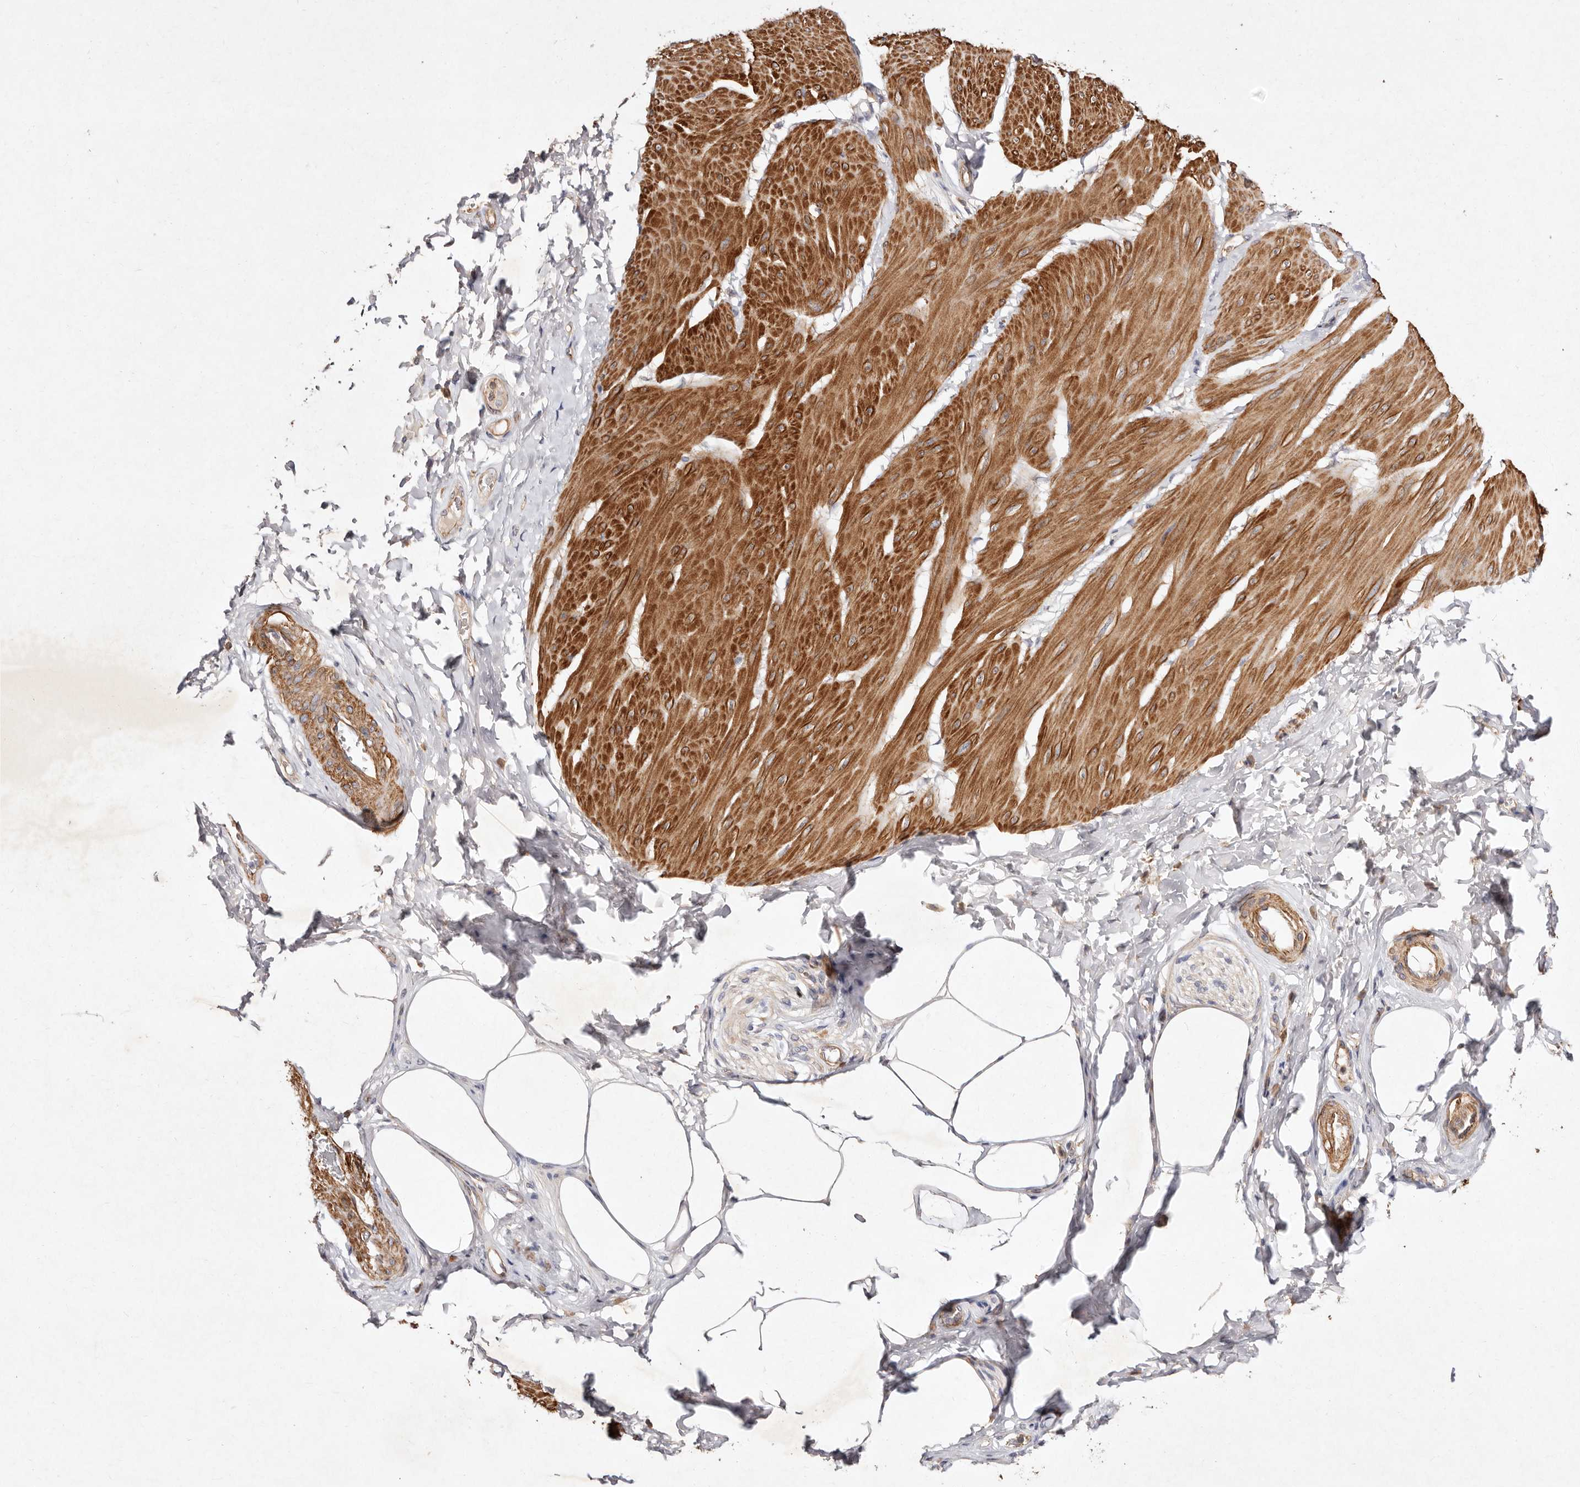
{"staining": {"intensity": "moderate", "quantity": ">75%", "location": "cytoplasmic/membranous"}, "tissue": "smooth muscle", "cell_type": "Smooth muscle cells", "image_type": "normal", "snomed": [{"axis": "morphology", "description": "Urothelial carcinoma, High grade"}, {"axis": "topography", "description": "Urinary bladder"}], "caption": "Brown immunohistochemical staining in unremarkable human smooth muscle shows moderate cytoplasmic/membranous positivity in approximately >75% of smooth muscle cells. (brown staining indicates protein expression, while blue staining denotes nuclei).", "gene": "MTMR11", "patient": {"sex": "male", "age": 46}}